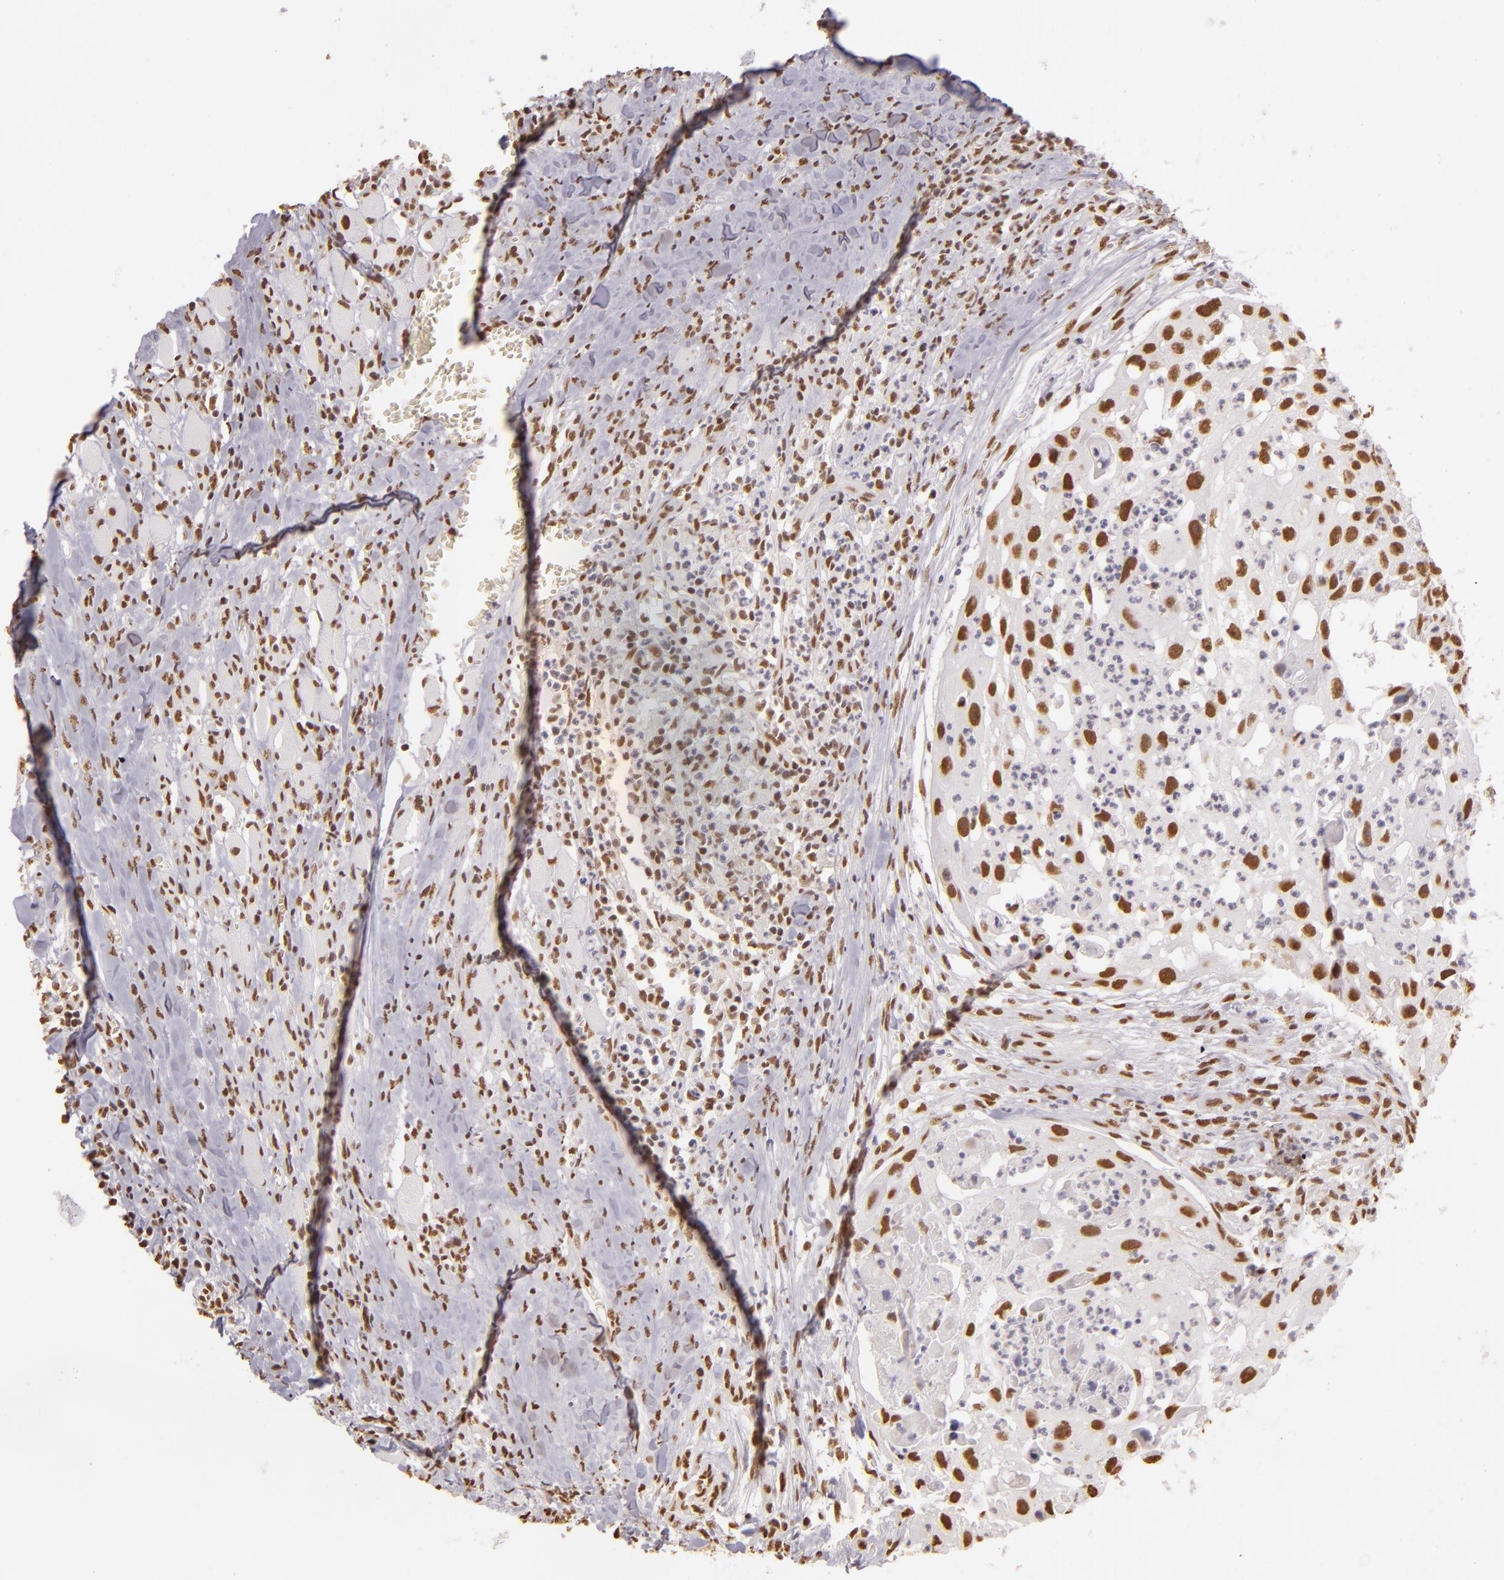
{"staining": {"intensity": "moderate", "quantity": ">75%", "location": "nuclear"}, "tissue": "head and neck cancer", "cell_type": "Tumor cells", "image_type": "cancer", "snomed": [{"axis": "morphology", "description": "Squamous cell carcinoma, NOS"}, {"axis": "topography", "description": "Head-Neck"}], "caption": "The image shows a brown stain indicating the presence of a protein in the nuclear of tumor cells in head and neck squamous cell carcinoma.", "gene": "PAPOLA", "patient": {"sex": "male", "age": 64}}